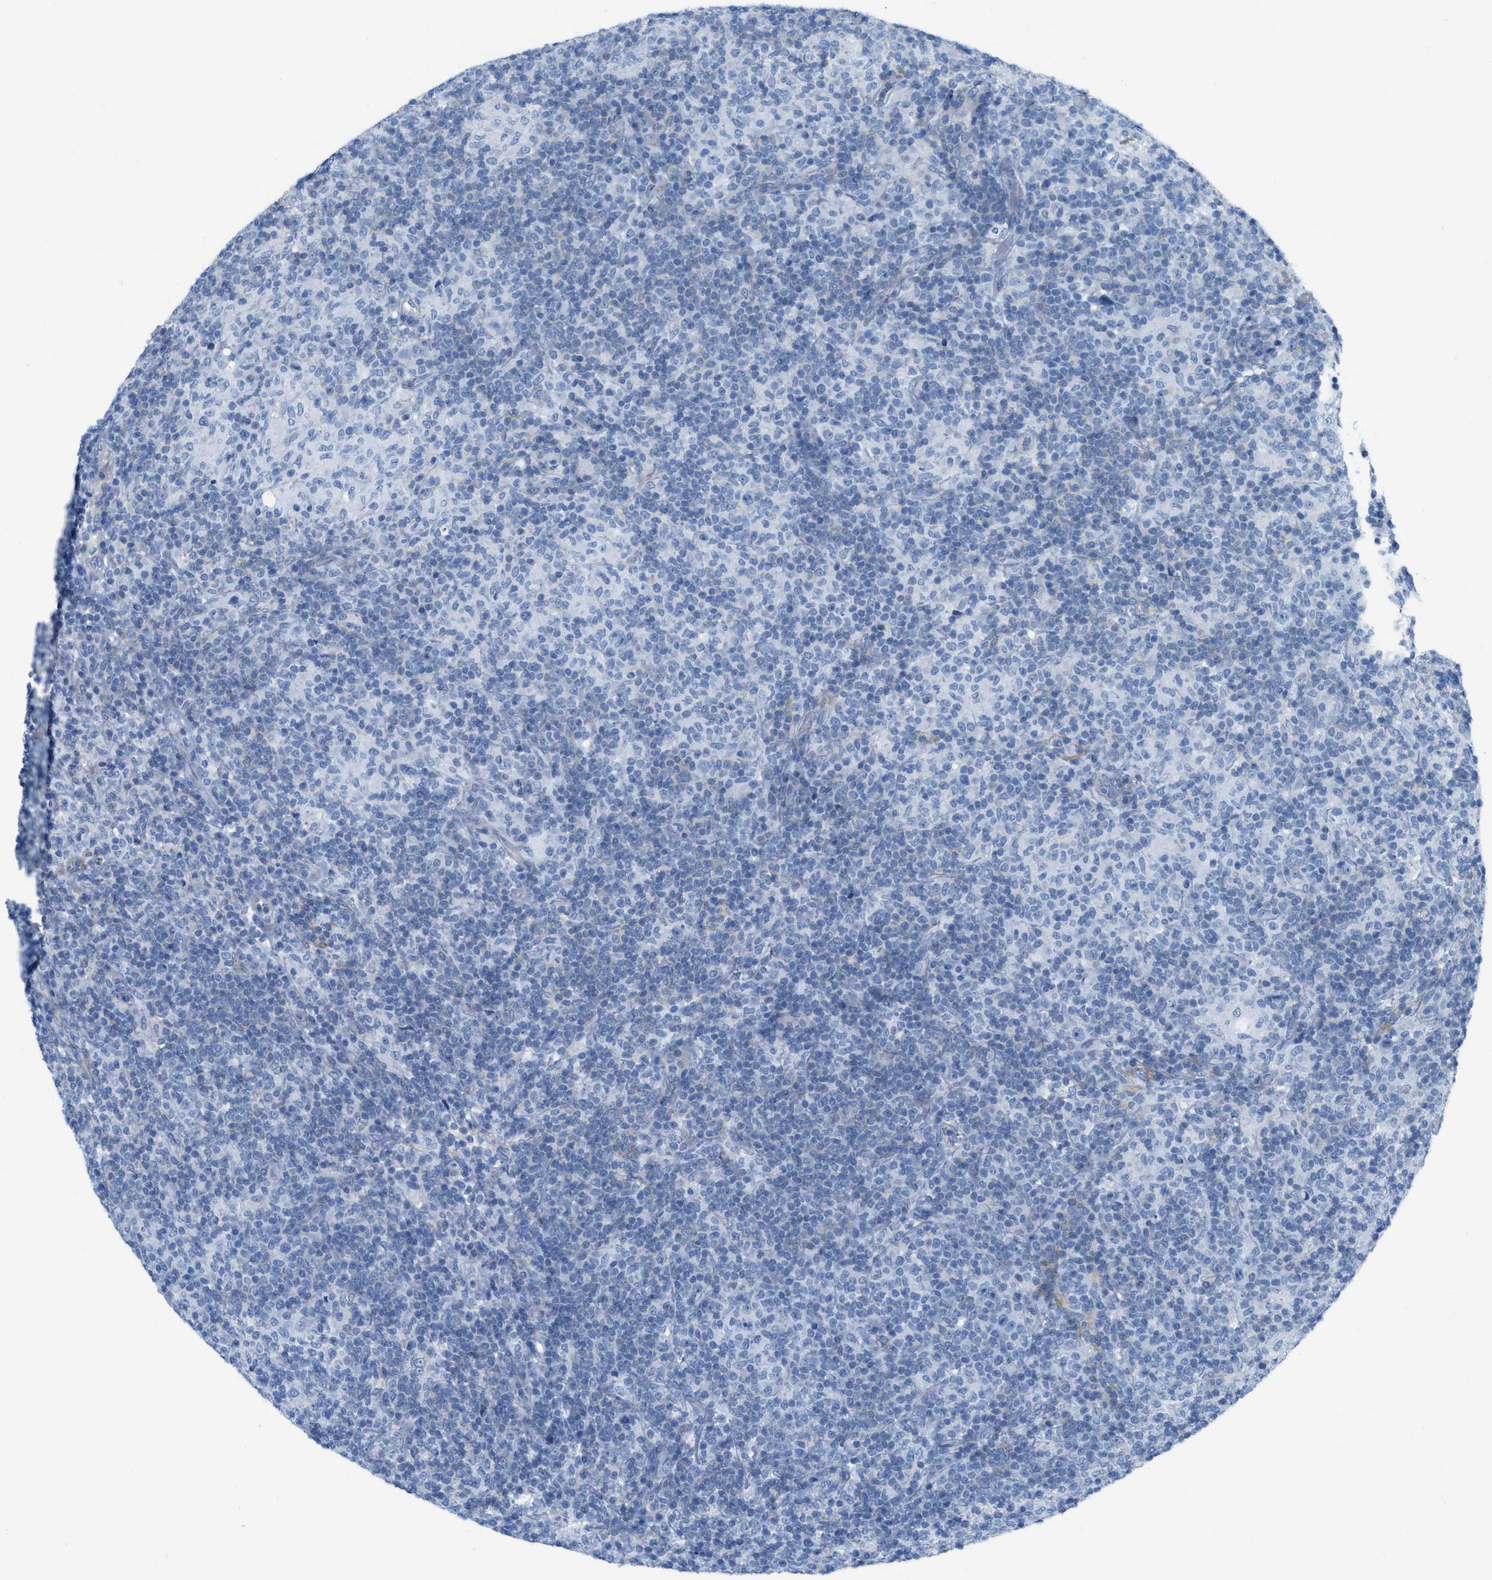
{"staining": {"intensity": "negative", "quantity": "none", "location": "none"}, "tissue": "lymphoma", "cell_type": "Tumor cells", "image_type": "cancer", "snomed": [{"axis": "morphology", "description": "Hodgkin's disease, NOS"}, {"axis": "topography", "description": "Lymph node"}], "caption": "An immunohistochemistry (IHC) photomicrograph of lymphoma is shown. There is no staining in tumor cells of lymphoma.", "gene": "ASGR1", "patient": {"sex": "male", "age": 70}}